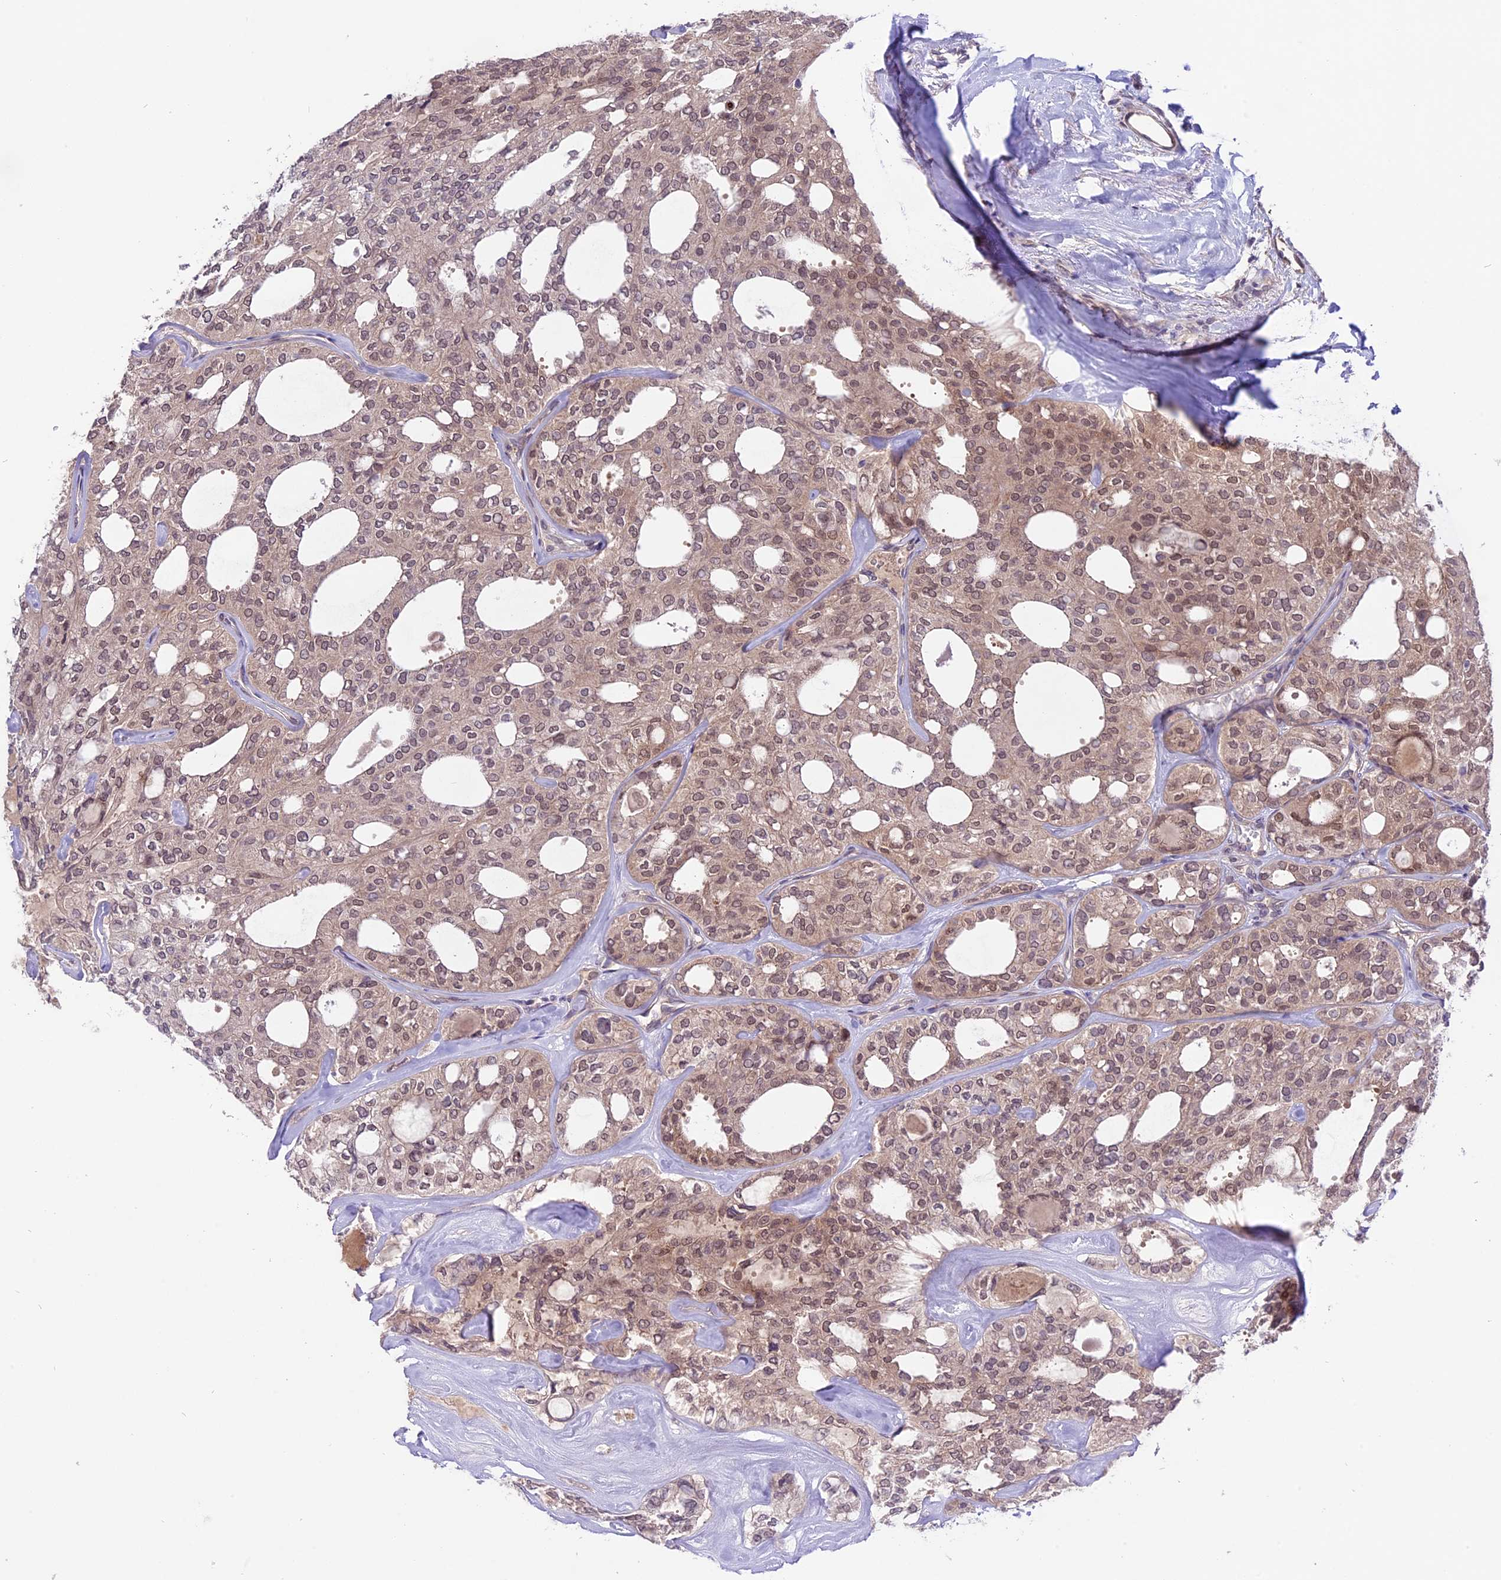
{"staining": {"intensity": "weak", "quantity": ">75%", "location": "cytoplasmic/membranous,nuclear"}, "tissue": "thyroid cancer", "cell_type": "Tumor cells", "image_type": "cancer", "snomed": [{"axis": "morphology", "description": "Follicular adenoma carcinoma, NOS"}, {"axis": "topography", "description": "Thyroid gland"}], "caption": "Thyroid cancer stained for a protein exhibits weak cytoplasmic/membranous and nuclear positivity in tumor cells. Ihc stains the protein in brown and the nuclei are stained blue.", "gene": "SPRED1", "patient": {"sex": "male", "age": 75}}